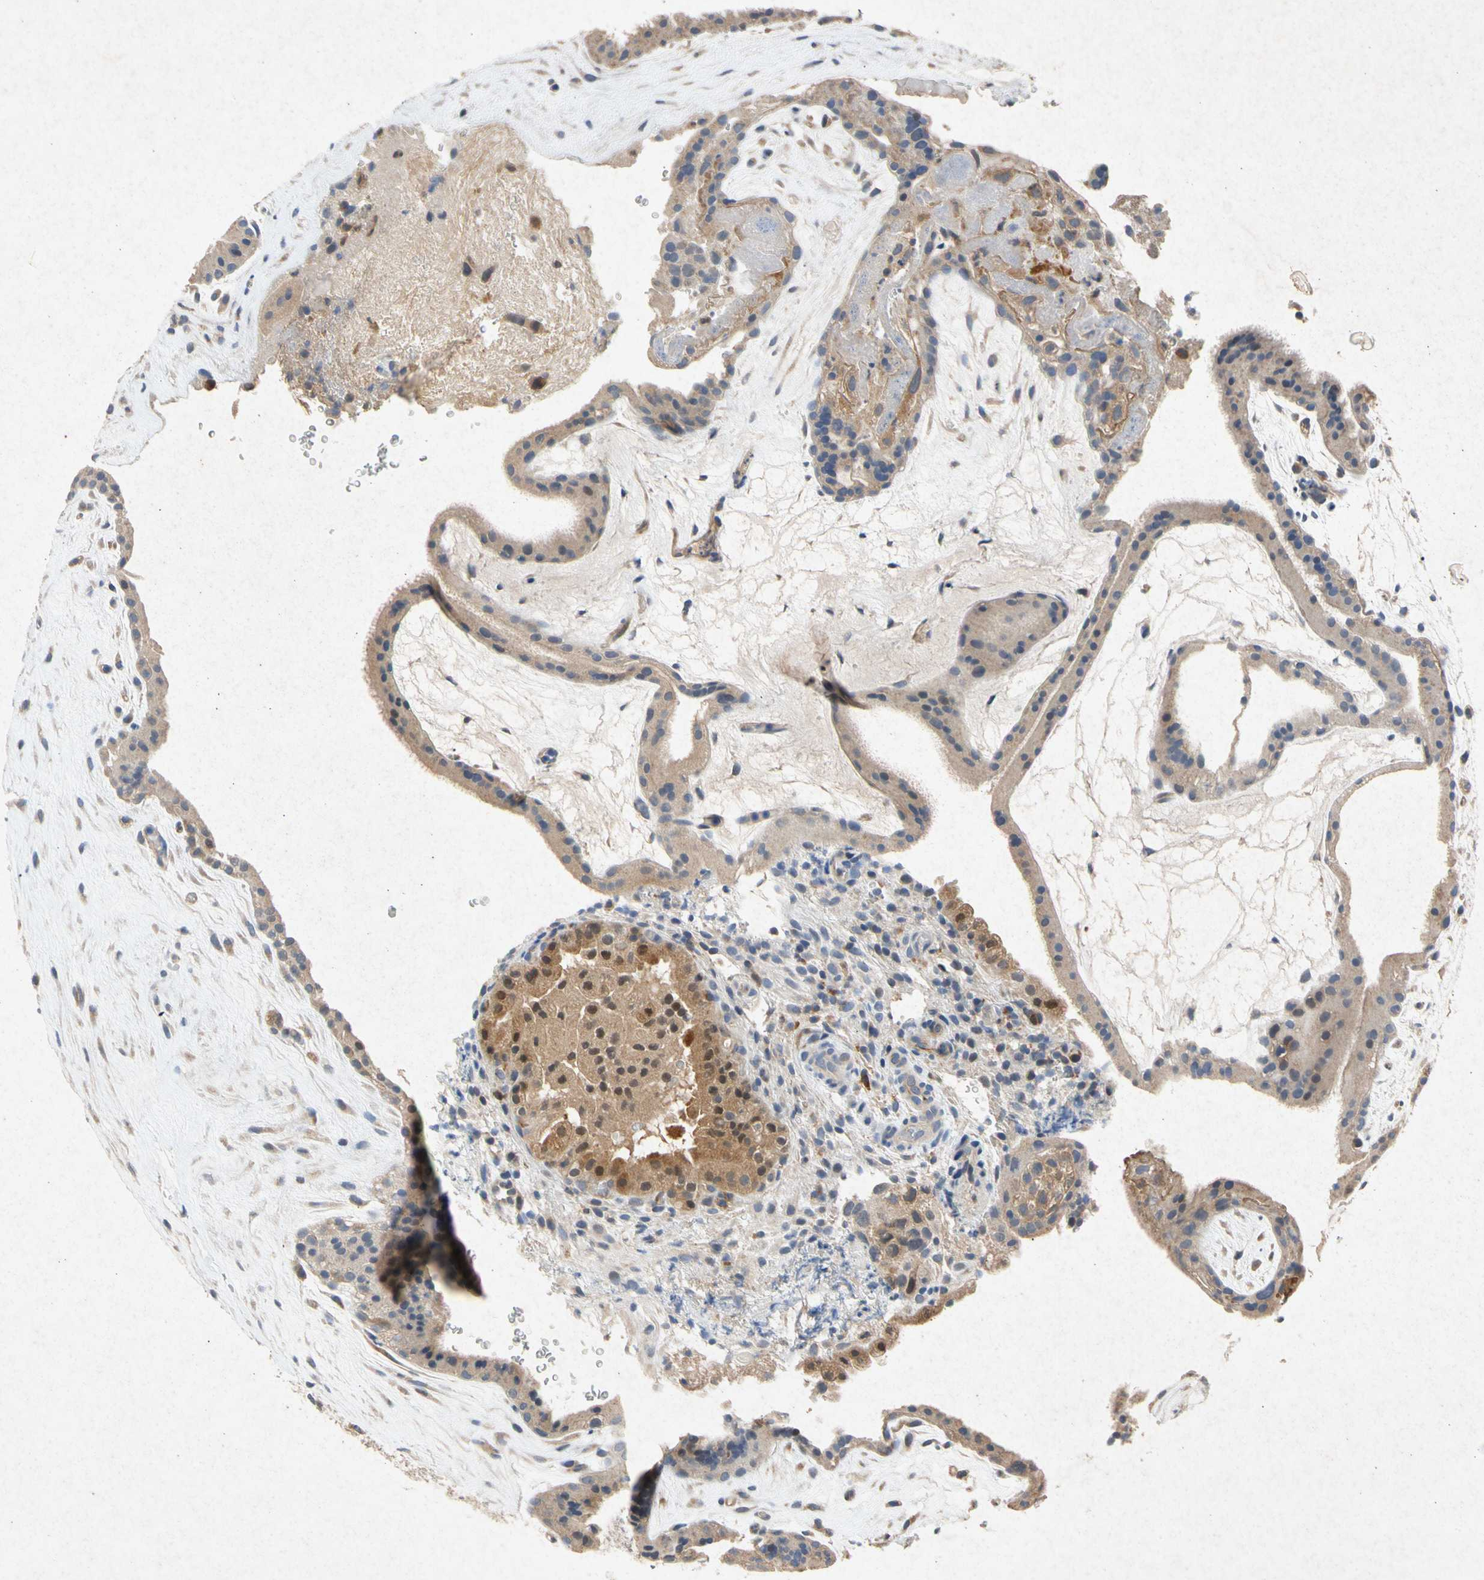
{"staining": {"intensity": "moderate", "quantity": "25%-75%", "location": "cytoplasmic/membranous"}, "tissue": "placenta", "cell_type": "Decidual cells", "image_type": "normal", "snomed": [{"axis": "morphology", "description": "Normal tissue, NOS"}, {"axis": "topography", "description": "Placenta"}], "caption": "IHC of unremarkable placenta demonstrates medium levels of moderate cytoplasmic/membranous positivity in approximately 25%-75% of decidual cells.", "gene": "RPS6KA1", "patient": {"sex": "female", "age": 19}}